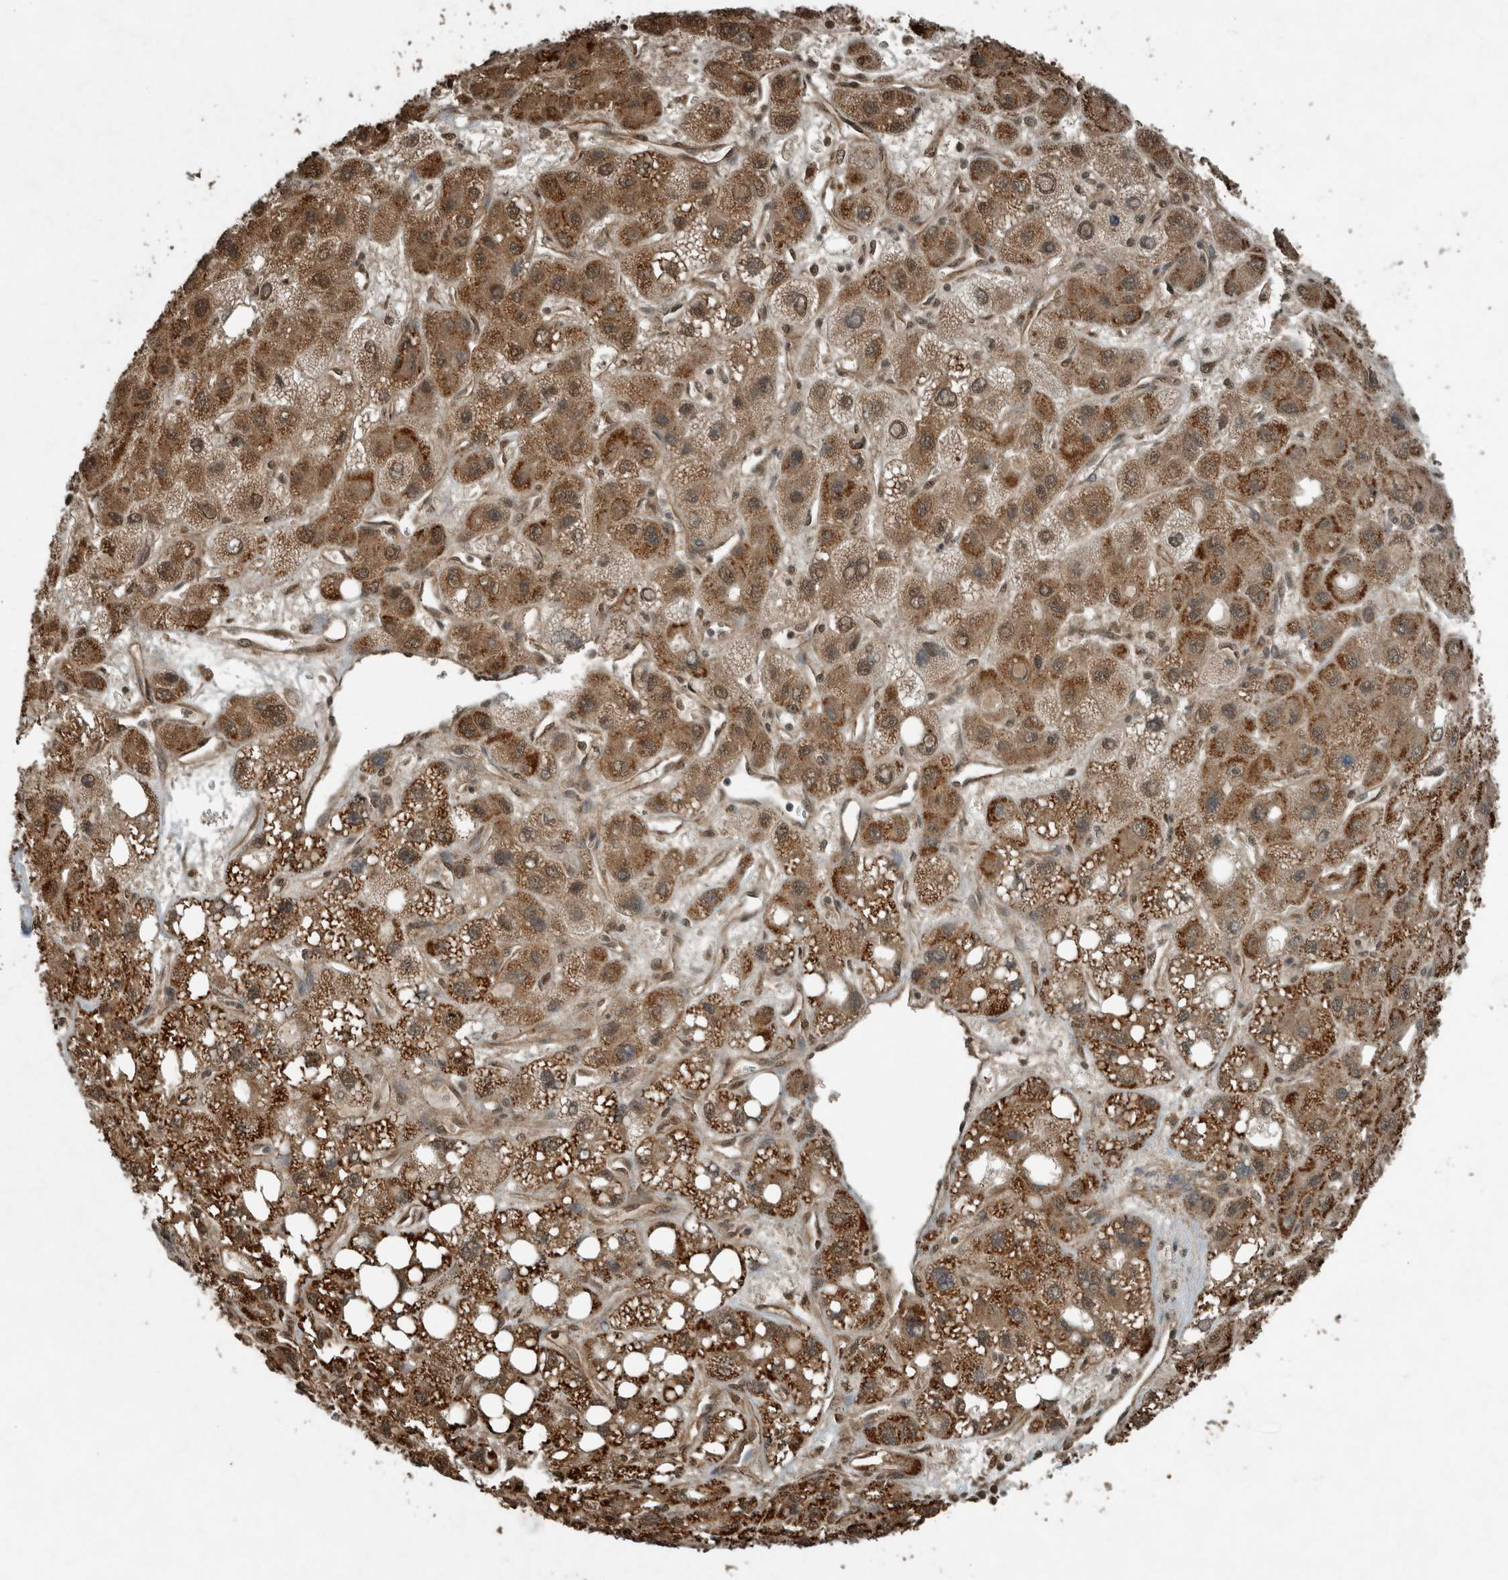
{"staining": {"intensity": "strong", "quantity": ">75%", "location": "cytoplasmic/membranous"}, "tissue": "liver cancer", "cell_type": "Tumor cells", "image_type": "cancer", "snomed": [{"axis": "morphology", "description": "Carcinoma, Hepatocellular, NOS"}, {"axis": "topography", "description": "Liver"}], "caption": "A brown stain shows strong cytoplasmic/membranous positivity of a protein in human liver hepatocellular carcinoma tumor cells.", "gene": "ARHGEF12", "patient": {"sex": "male", "age": 55}}